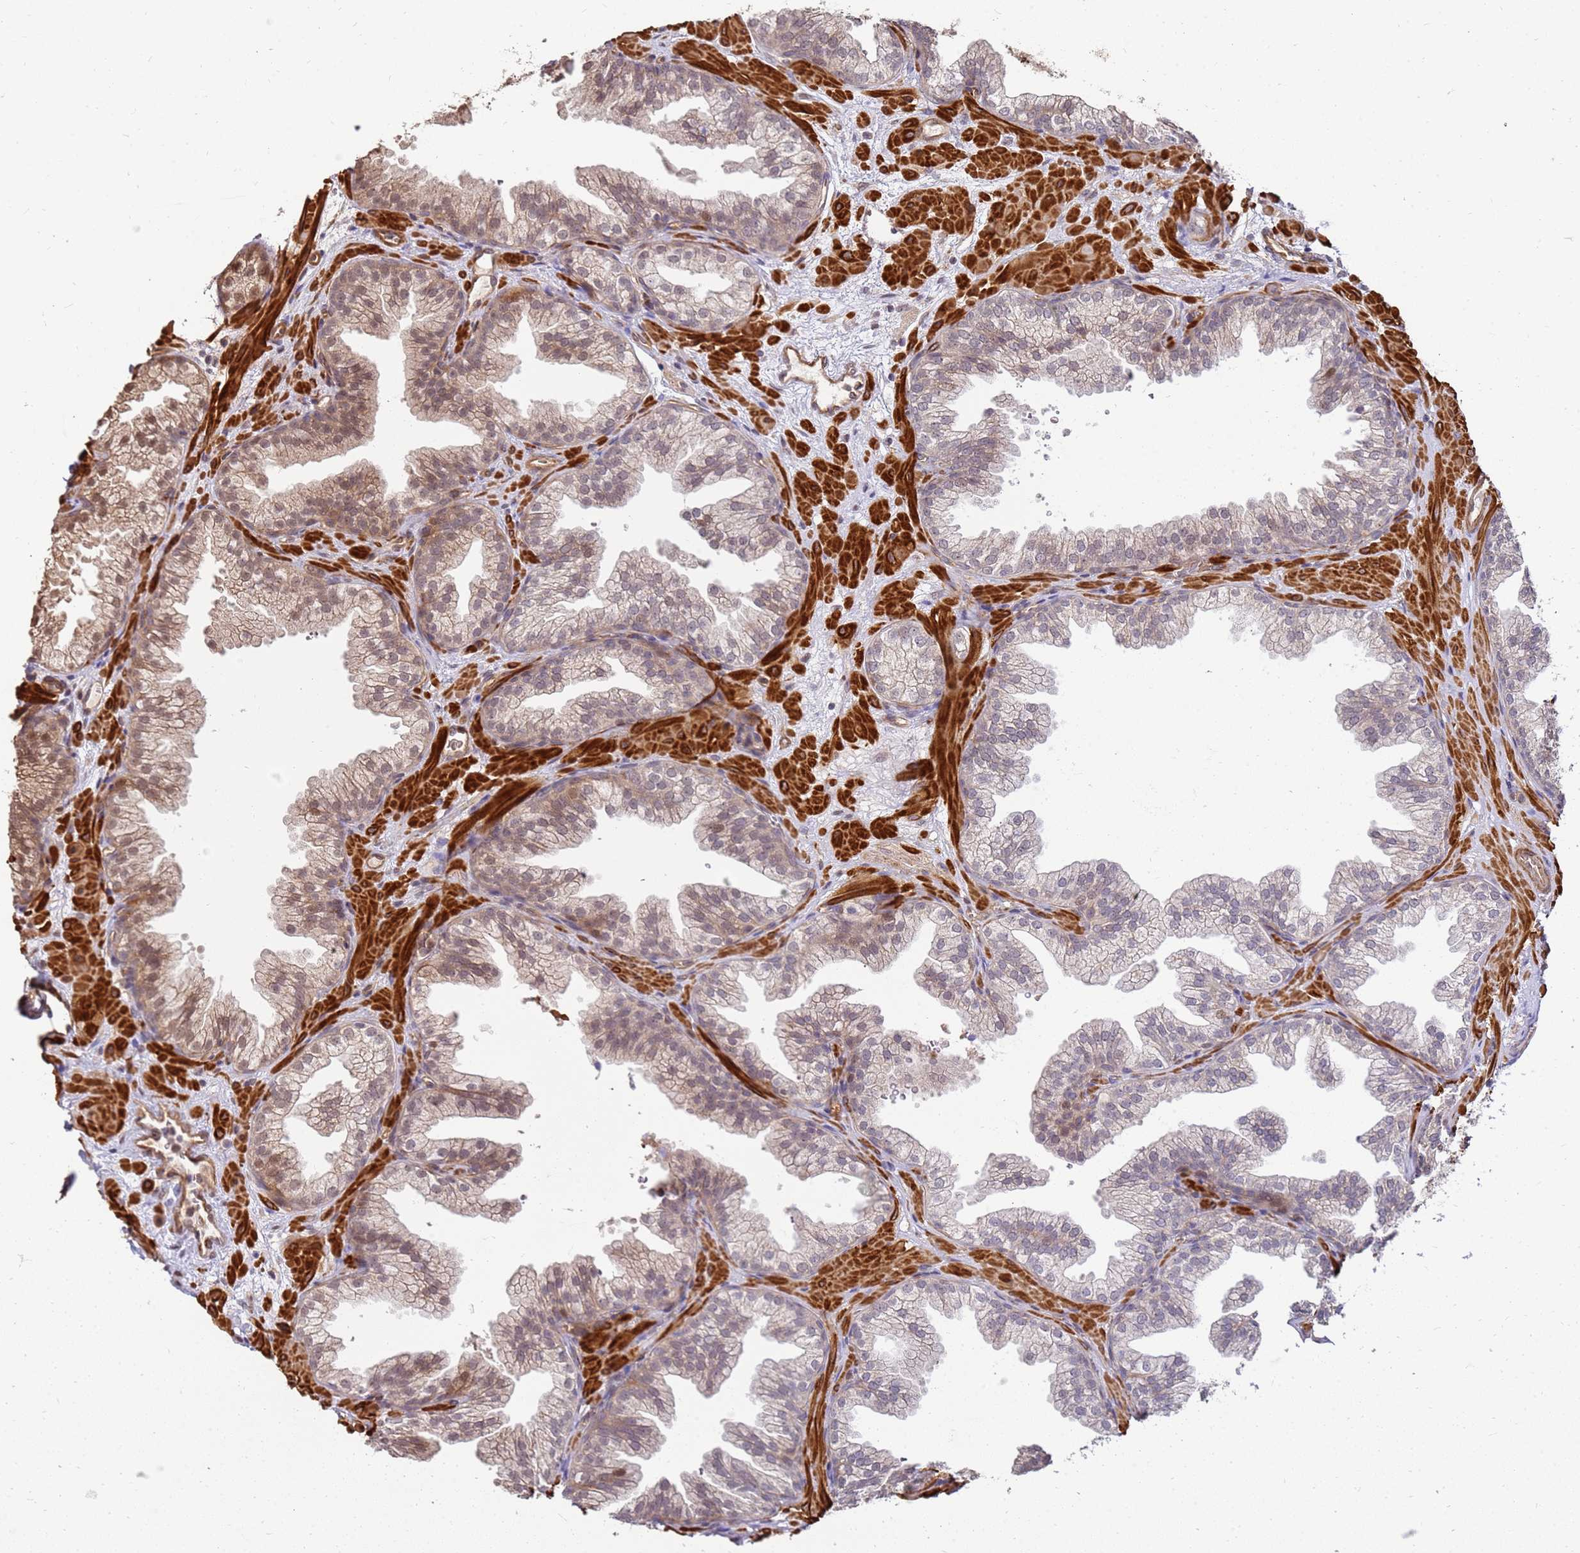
{"staining": {"intensity": "moderate", "quantity": "<25%", "location": "cytoplasmic/membranous,nuclear"}, "tissue": "prostate", "cell_type": "Glandular cells", "image_type": "normal", "snomed": [{"axis": "morphology", "description": "Normal tissue, NOS"}, {"axis": "topography", "description": "Prostate"}], "caption": "IHC (DAB) staining of normal prostate shows moderate cytoplasmic/membranous,nuclear protein expression in approximately <25% of glandular cells. (DAB (3,3'-diaminobenzidine) IHC with brightfield microscopy, high magnification).", "gene": "ST18", "patient": {"sex": "male", "age": 37}}